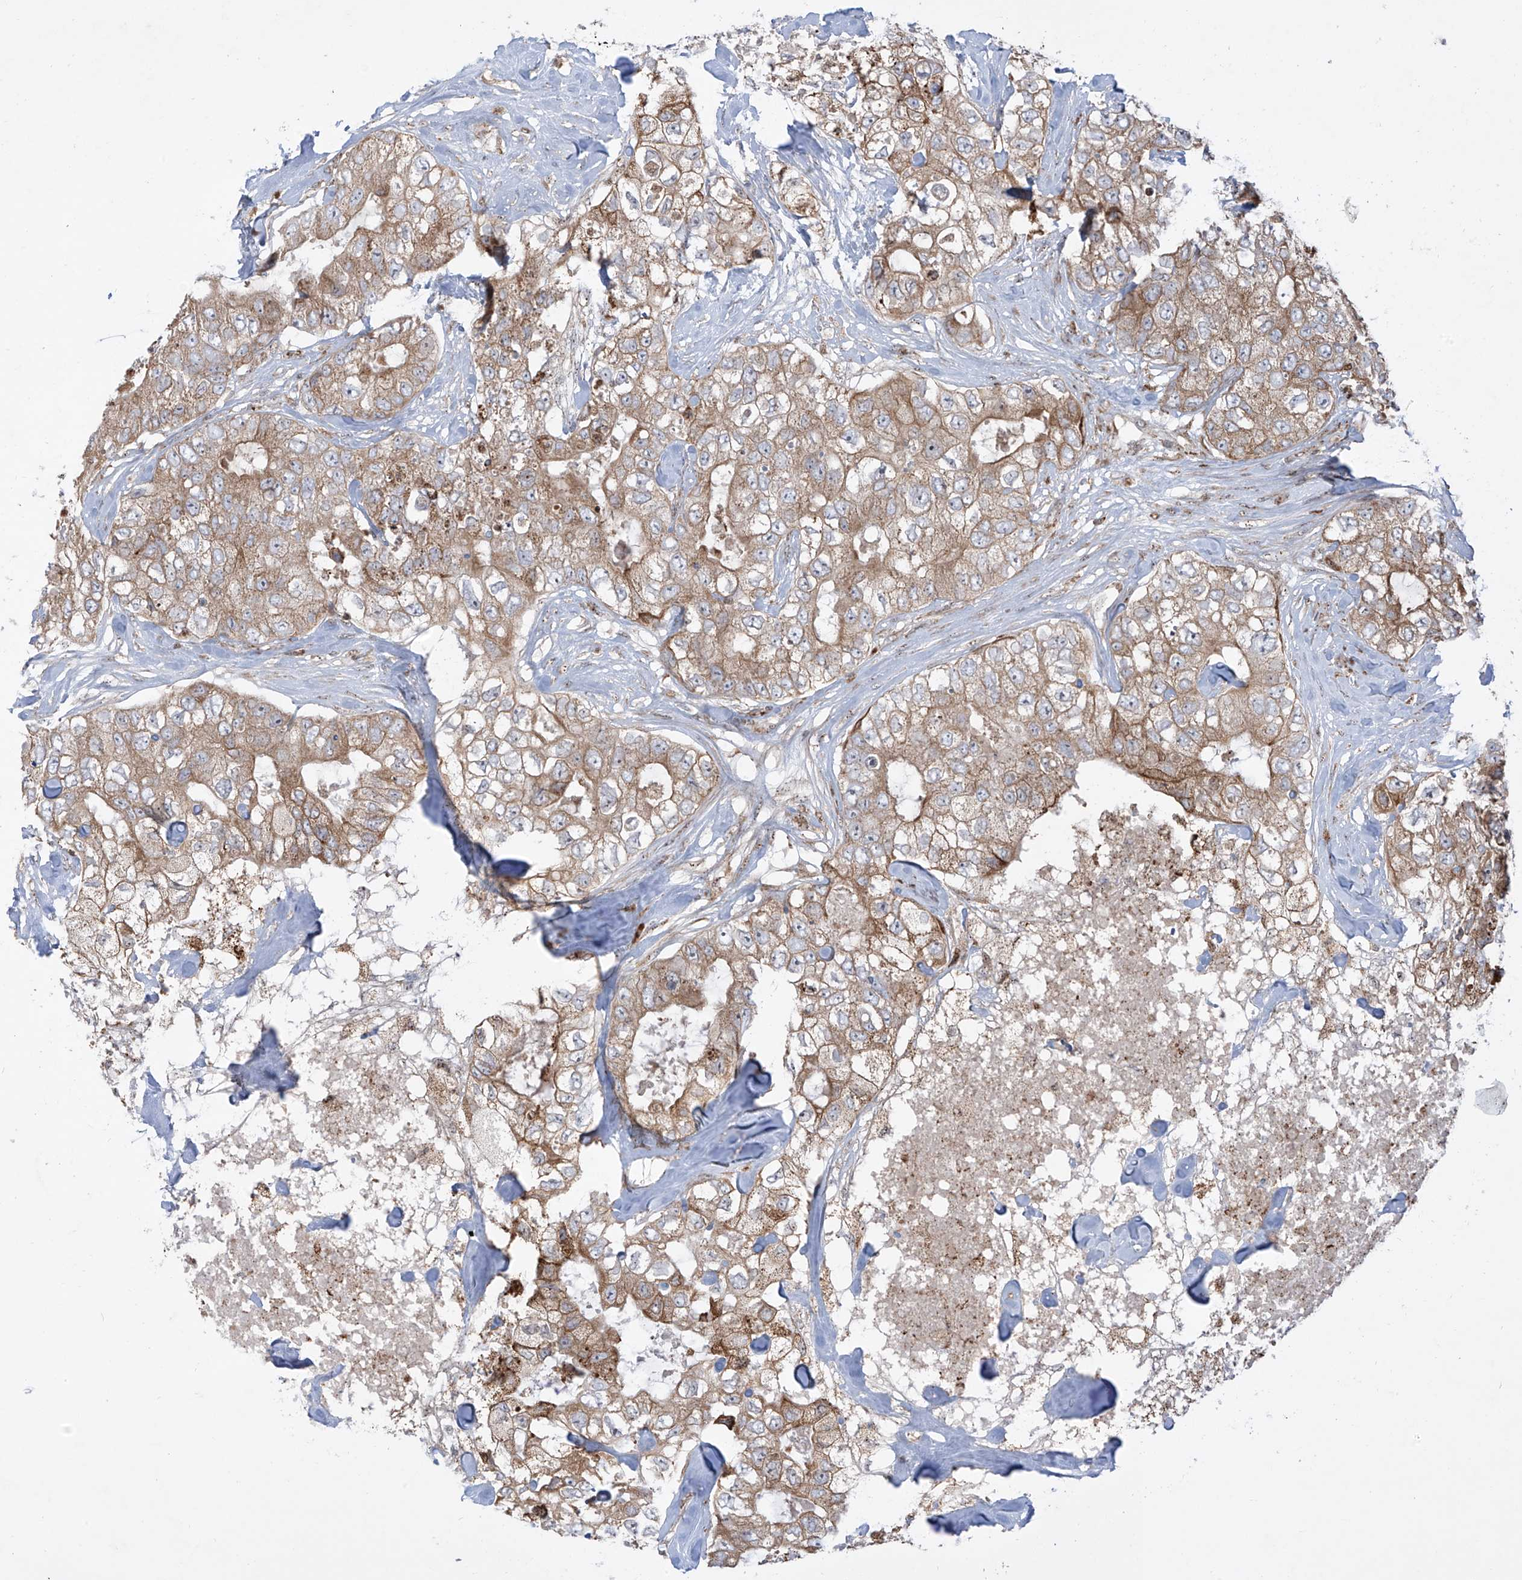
{"staining": {"intensity": "moderate", "quantity": ">75%", "location": "cytoplasmic/membranous"}, "tissue": "breast cancer", "cell_type": "Tumor cells", "image_type": "cancer", "snomed": [{"axis": "morphology", "description": "Duct carcinoma"}, {"axis": "topography", "description": "Breast"}], "caption": "Protein analysis of infiltrating ductal carcinoma (breast) tissue demonstrates moderate cytoplasmic/membranous positivity in about >75% of tumor cells.", "gene": "ZBTB8A", "patient": {"sex": "female", "age": 62}}